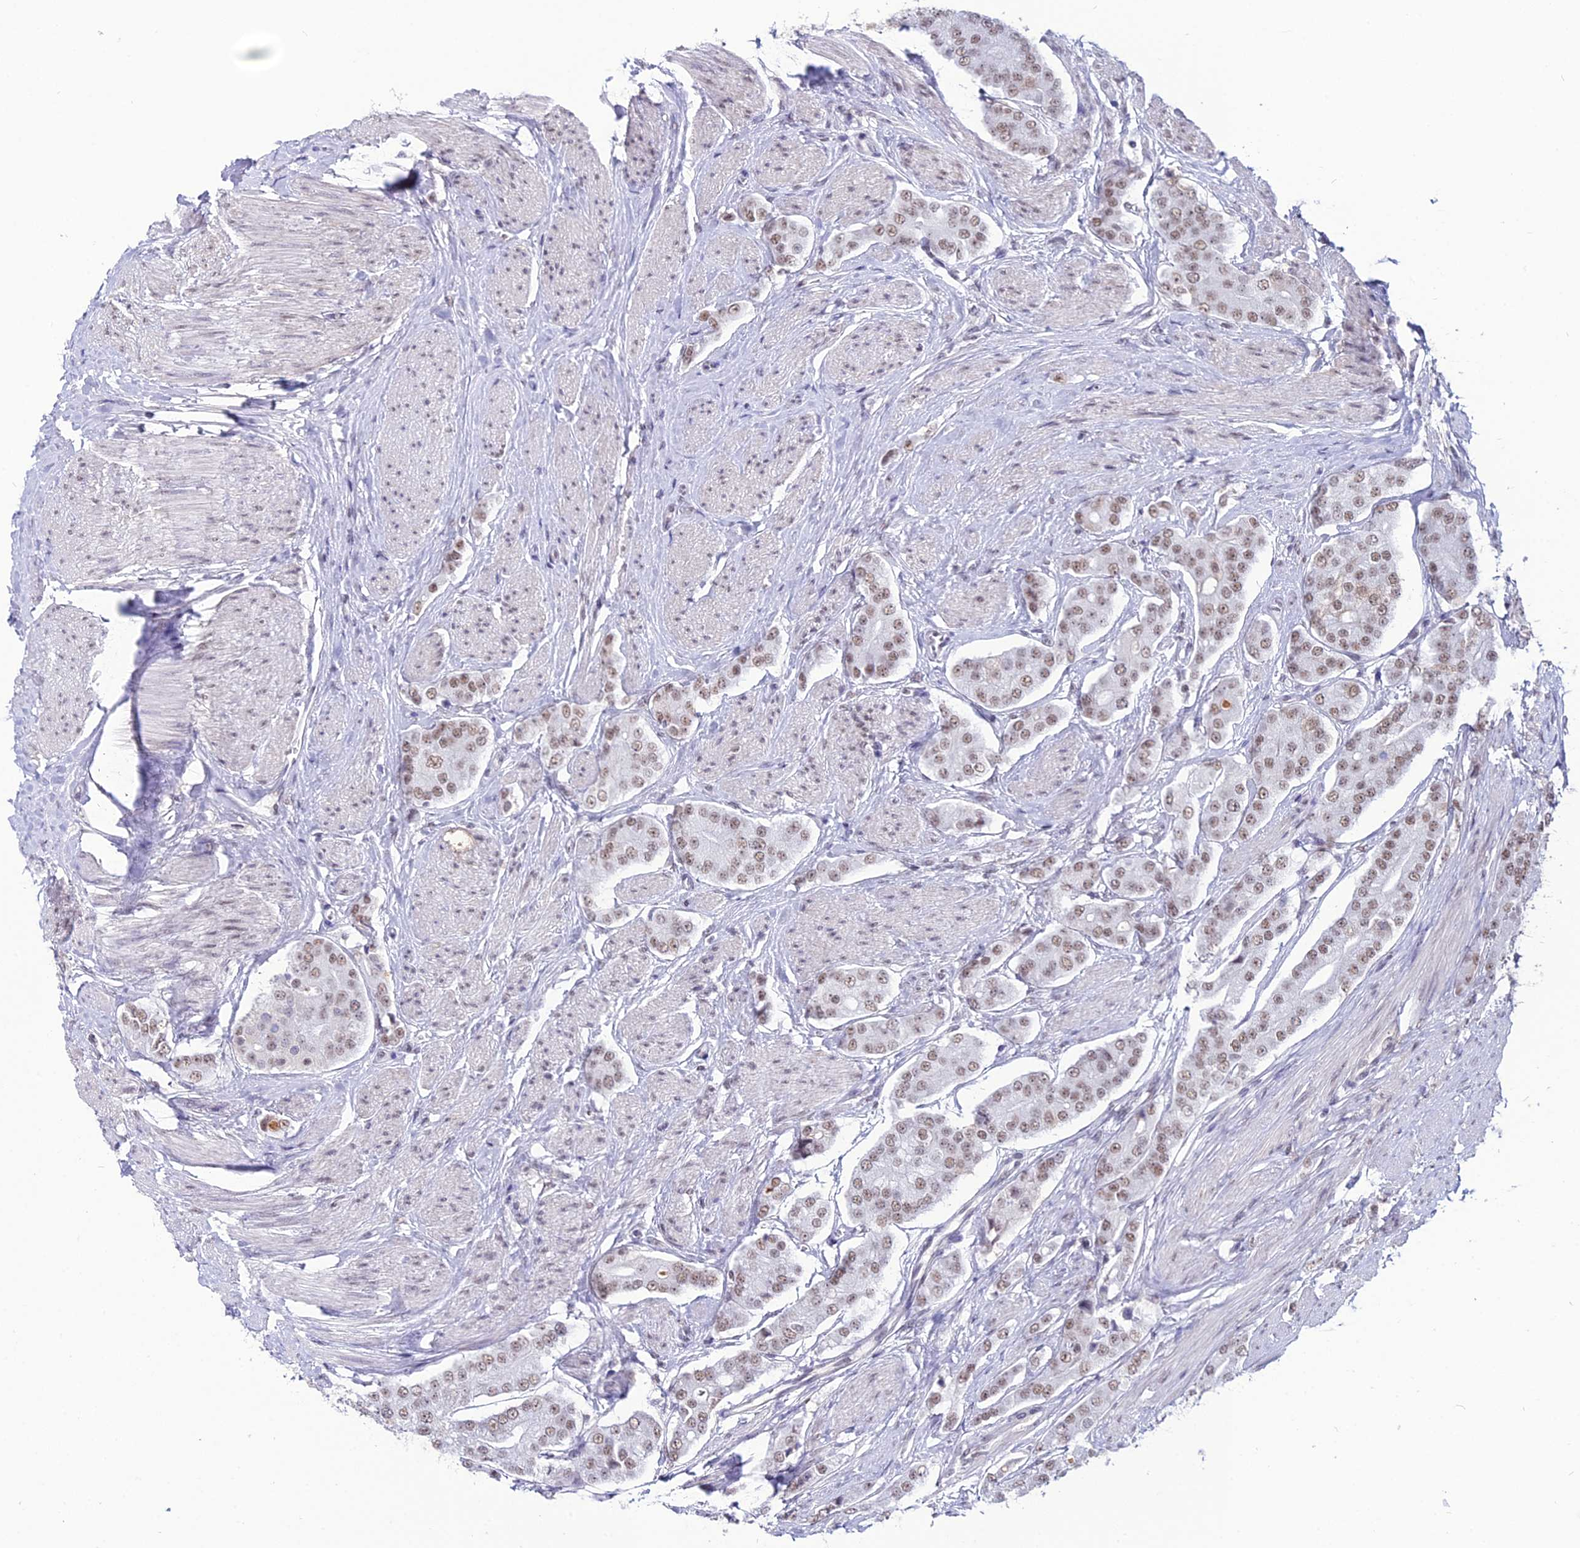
{"staining": {"intensity": "weak", "quantity": ">75%", "location": "nuclear"}, "tissue": "prostate cancer", "cell_type": "Tumor cells", "image_type": "cancer", "snomed": [{"axis": "morphology", "description": "Adenocarcinoma, High grade"}, {"axis": "topography", "description": "Prostate"}], "caption": "Protein expression analysis of human prostate adenocarcinoma (high-grade) reveals weak nuclear positivity in approximately >75% of tumor cells. (DAB (3,3'-diaminobenzidine) IHC with brightfield microscopy, high magnification).", "gene": "RBM12", "patient": {"sex": "male", "age": 71}}